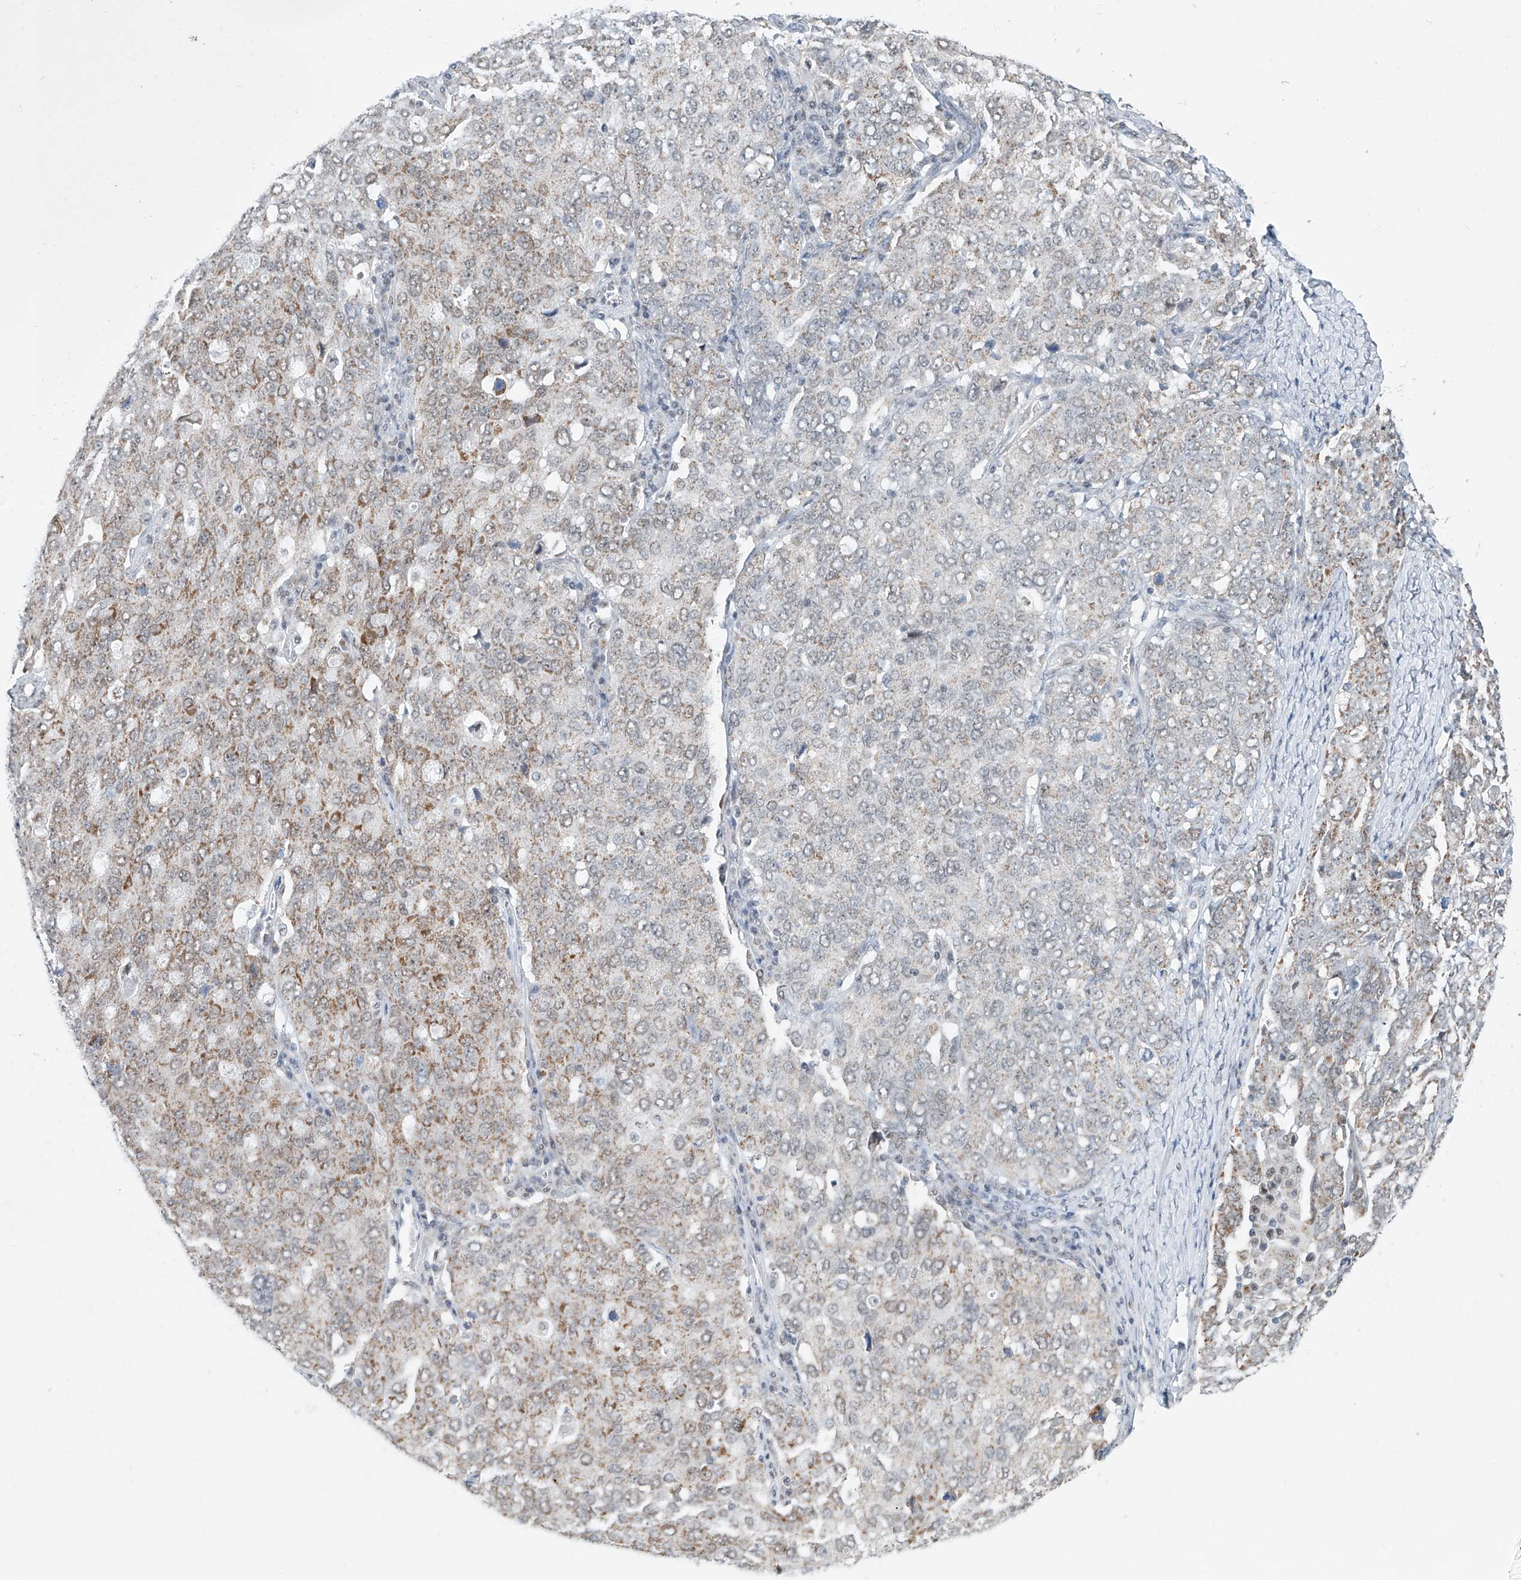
{"staining": {"intensity": "moderate", "quantity": "25%-75%", "location": "cytoplasmic/membranous"}, "tissue": "ovarian cancer", "cell_type": "Tumor cells", "image_type": "cancer", "snomed": [{"axis": "morphology", "description": "Carcinoma, endometroid"}, {"axis": "topography", "description": "Ovary"}], "caption": "A micrograph of endometroid carcinoma (ovarian) stained for a protein exhibits moderate cytoplasmic/membranous brown staining in tumor cells.", "gene": "SDE2", "patient": {"sex": "female", "age": 62}}